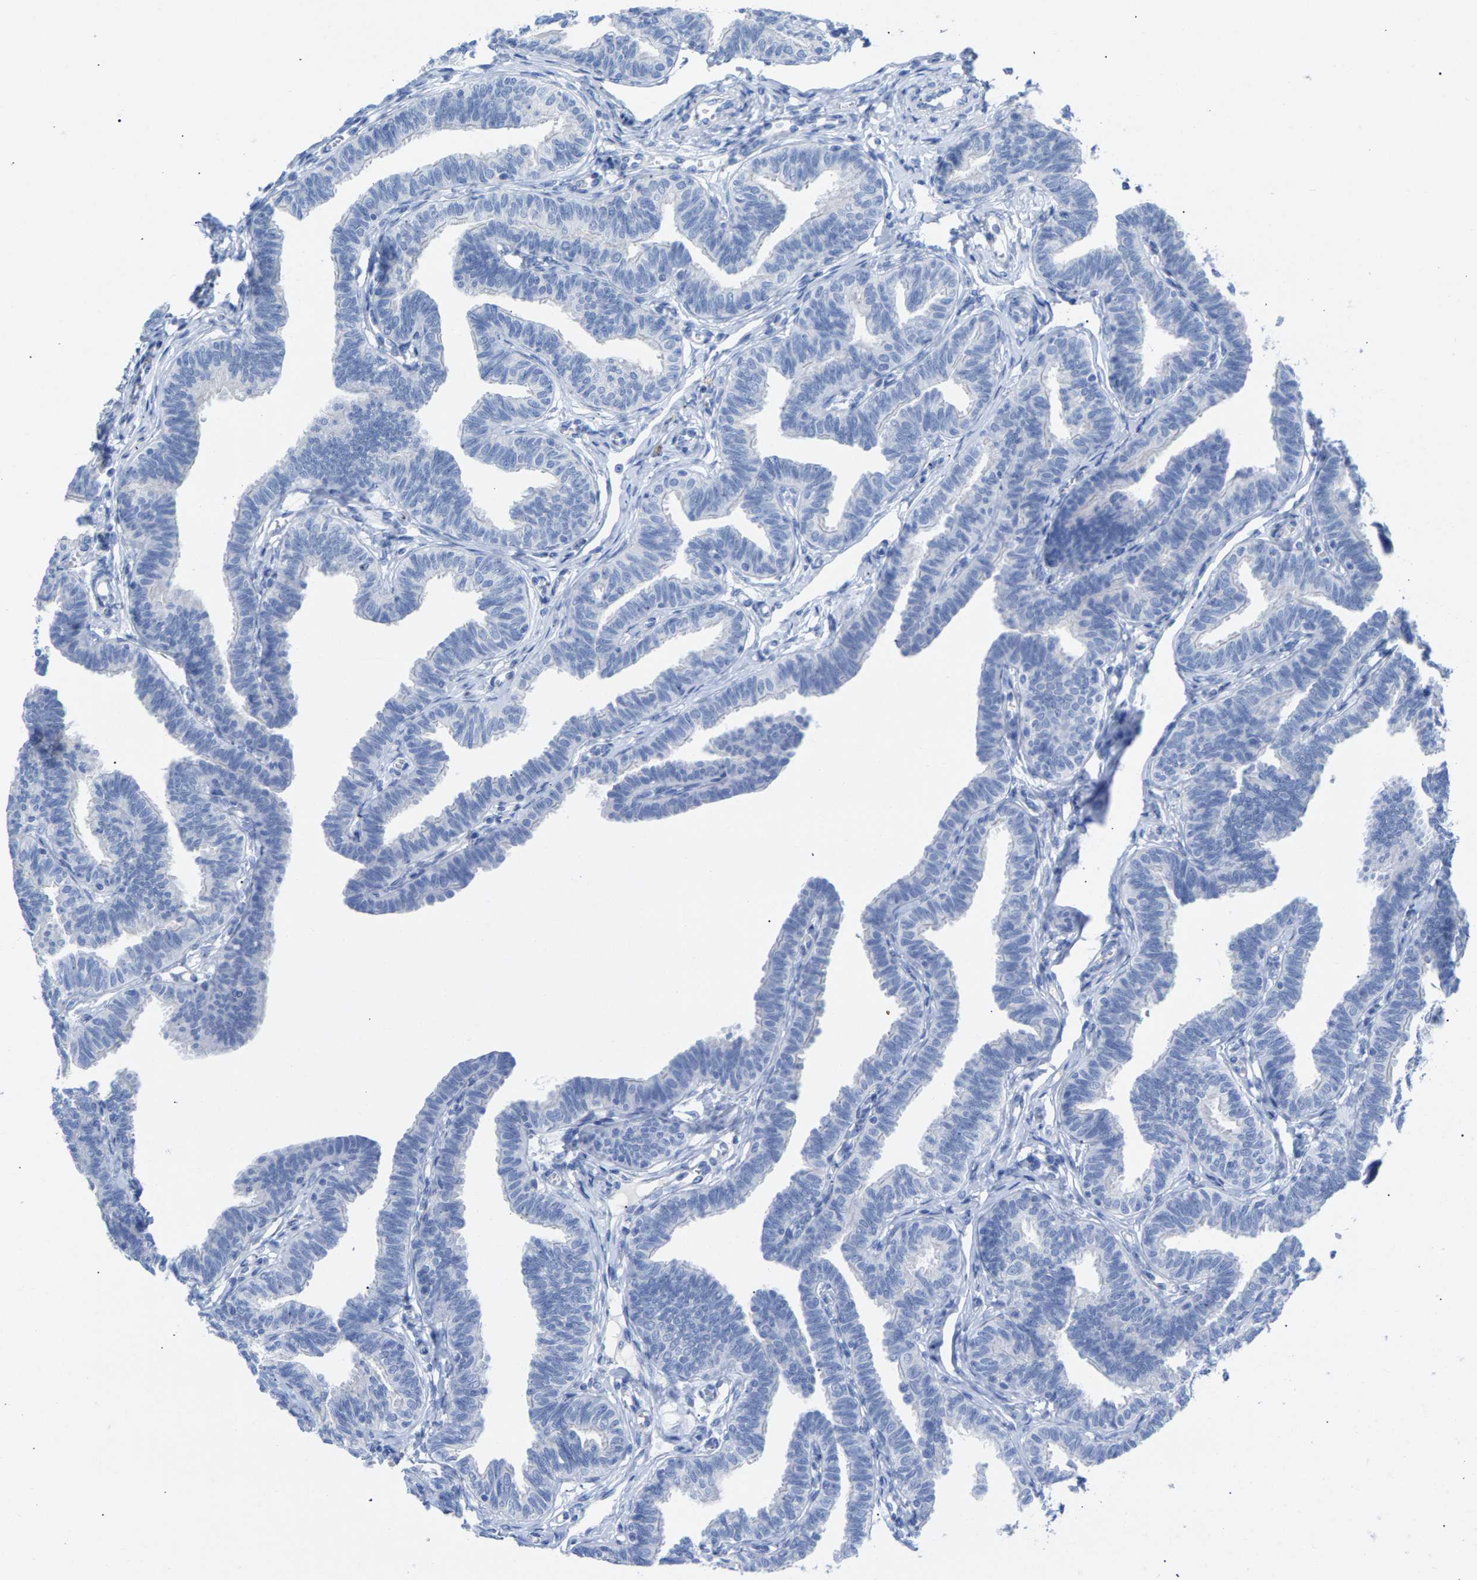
{"staining": {"intensity": "negative", "quantity": "none", "location": "none"}, "tissue": "fallopian tube", "cell_type": "Glandular cells", "image_type": "normal", "snomed": [{"axis": "morphology", "description": "Normal tissue, NOS"}, {"axis": "topography", "description": "Fallopian tube"}, {"axis": "topography", "description": "Ovary"}], "caption": "The photomicrograph demonstrates no significant expression in glandular cells of fallopian tube.", "gene": "CPA1", "patient": {"sex": "female", "age": 23}}